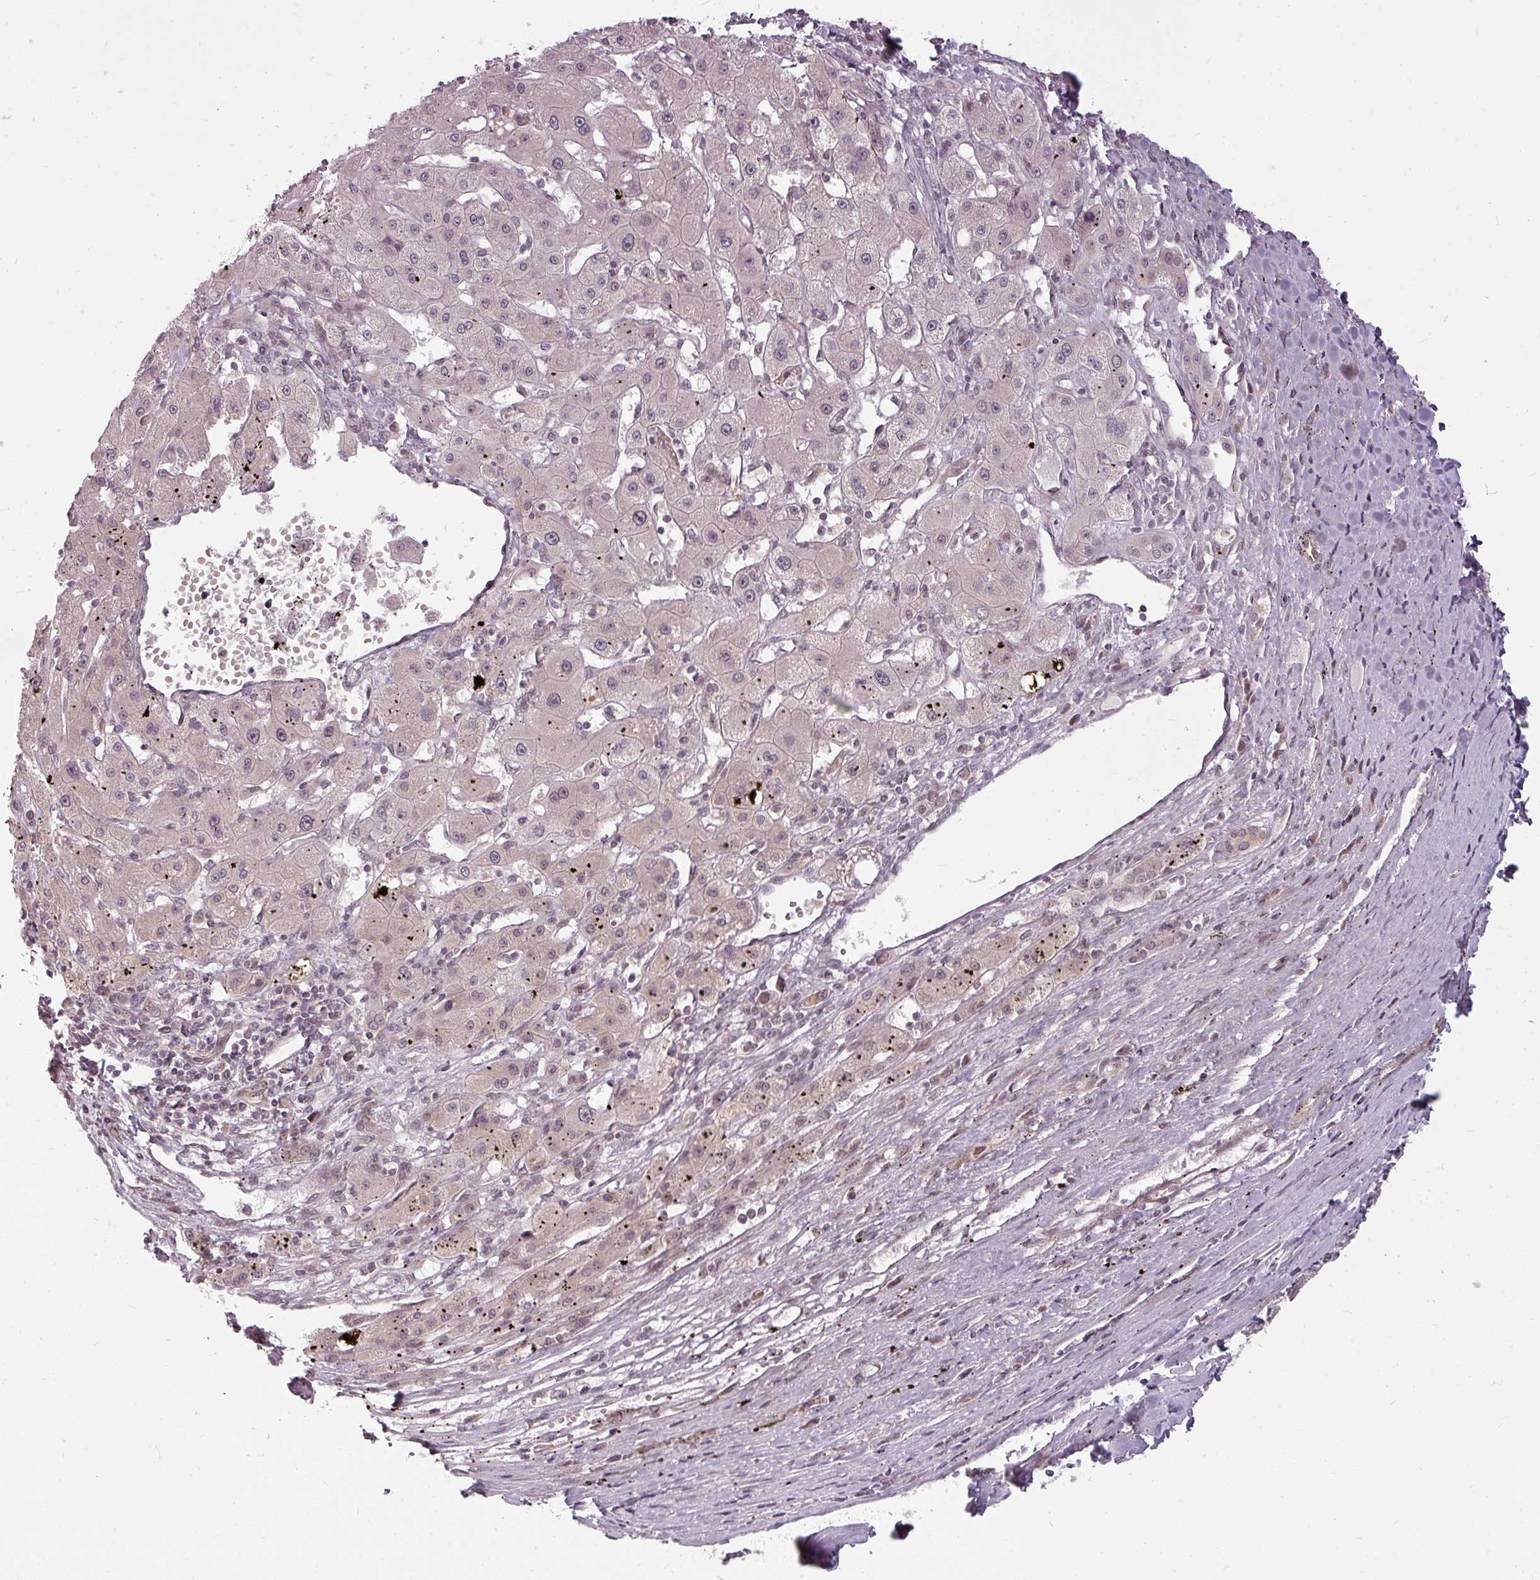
{"staining": {"intensity": "negative", "quantity": "none", "location": "none"}, "tissue": "liver cancer", "cell_type": "Tumor cells", "image_type": "cancer", "snomed": [{"axis": "morphology", "description": "Carcinoma, Hepatocellular, NOS"}, {"axis": "topography", "description": "Liver"}], "caption": "Liver hepatocellular carcinoma was stained to show a protein in brown. There is no significant staining in tumor cells.", "gene": "CLIC1", "patient": {"sex": "male", "age": 72}}